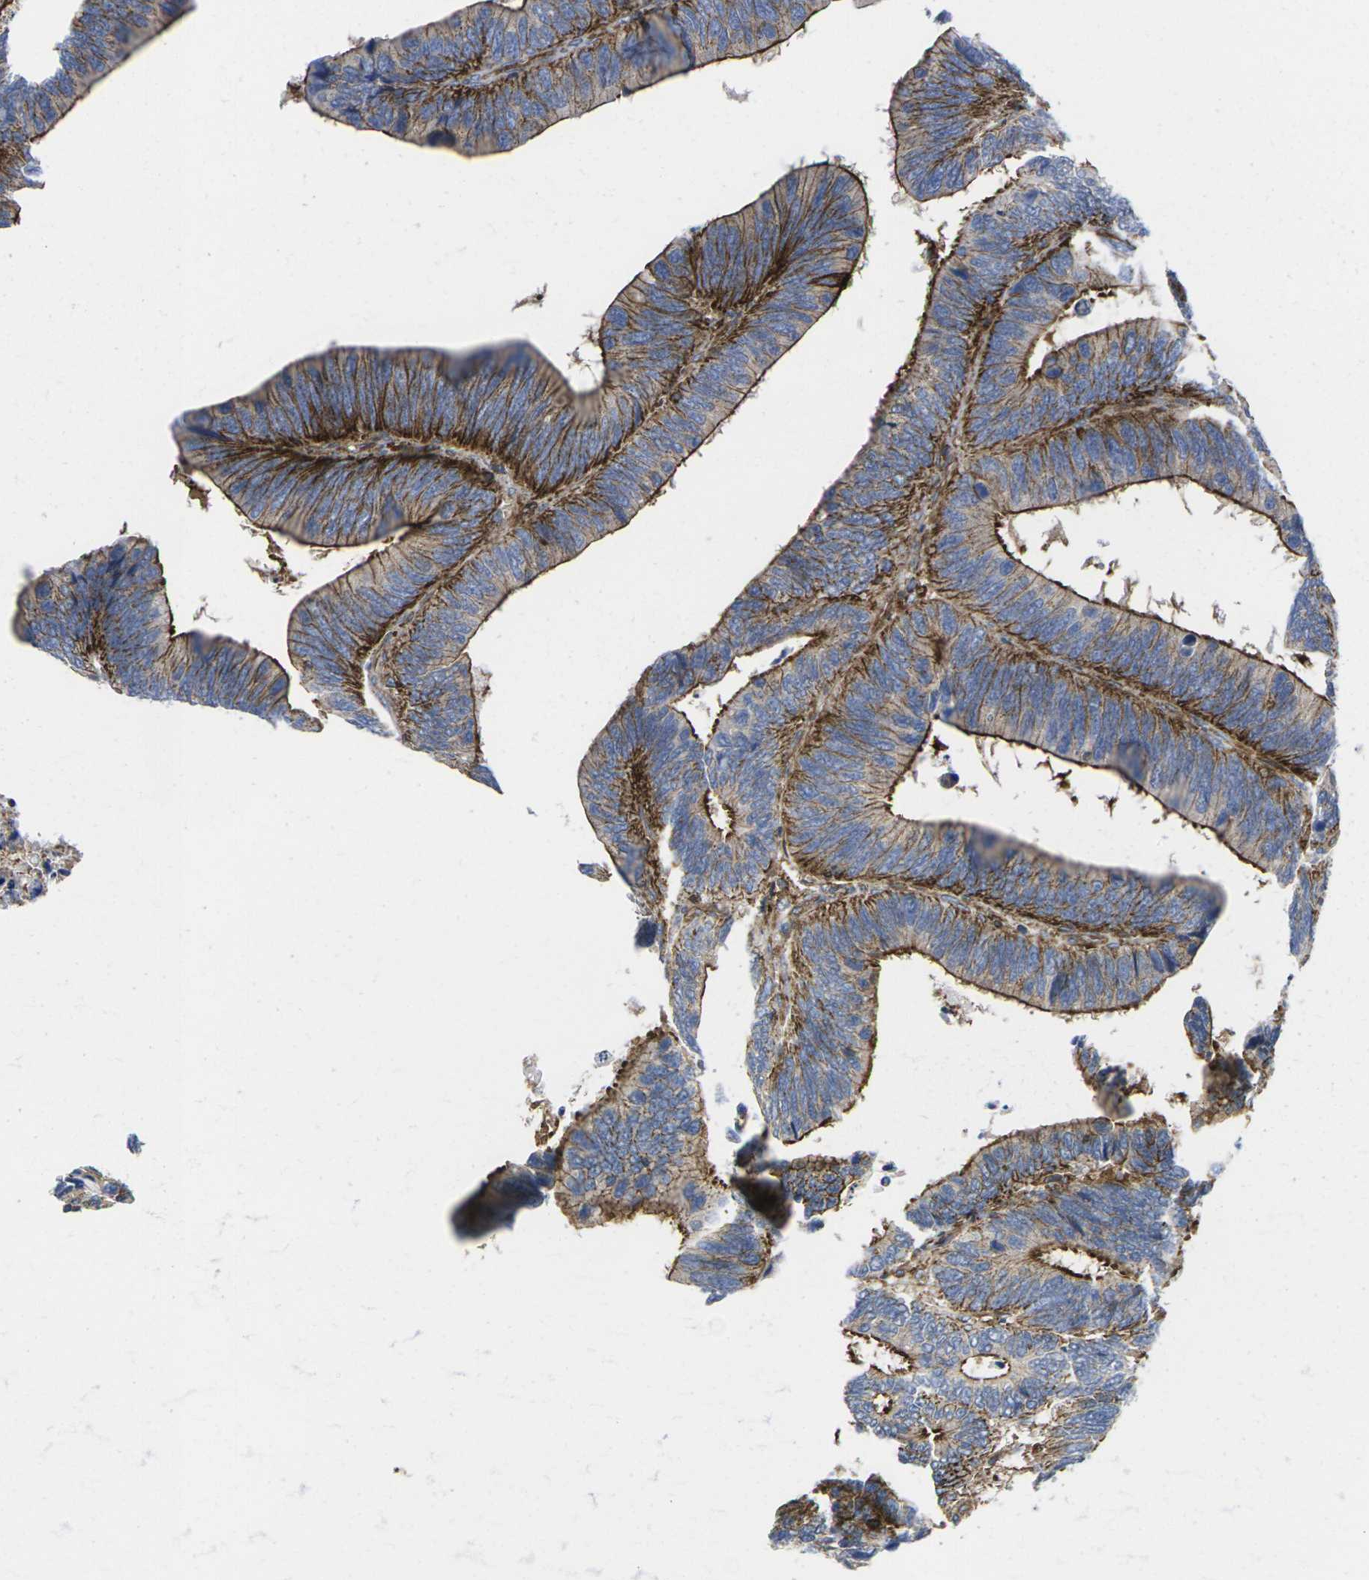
{"staining": {"intensity": "moderate", "quantity": "25%-75%", "location": "cytoplasmic/membranous"}, "tissue": "colorectal cancer", "cell_type": "Tumor cells", "image_type": "cancer", "snomed": [{"axis": "morphology", "description": "Adenocarcinoma, NOS"}, {"axis": "topography", "description": "Colon"}], "caption": "IHC of human adenocarcinoma (colorectal) exhibits medium levels of moderate cytoplasmic/membranous staining in about 25%-75% of tumor cells.", "gene": "IQGAP1", "patient": {"sex": "male", "age": 72}}